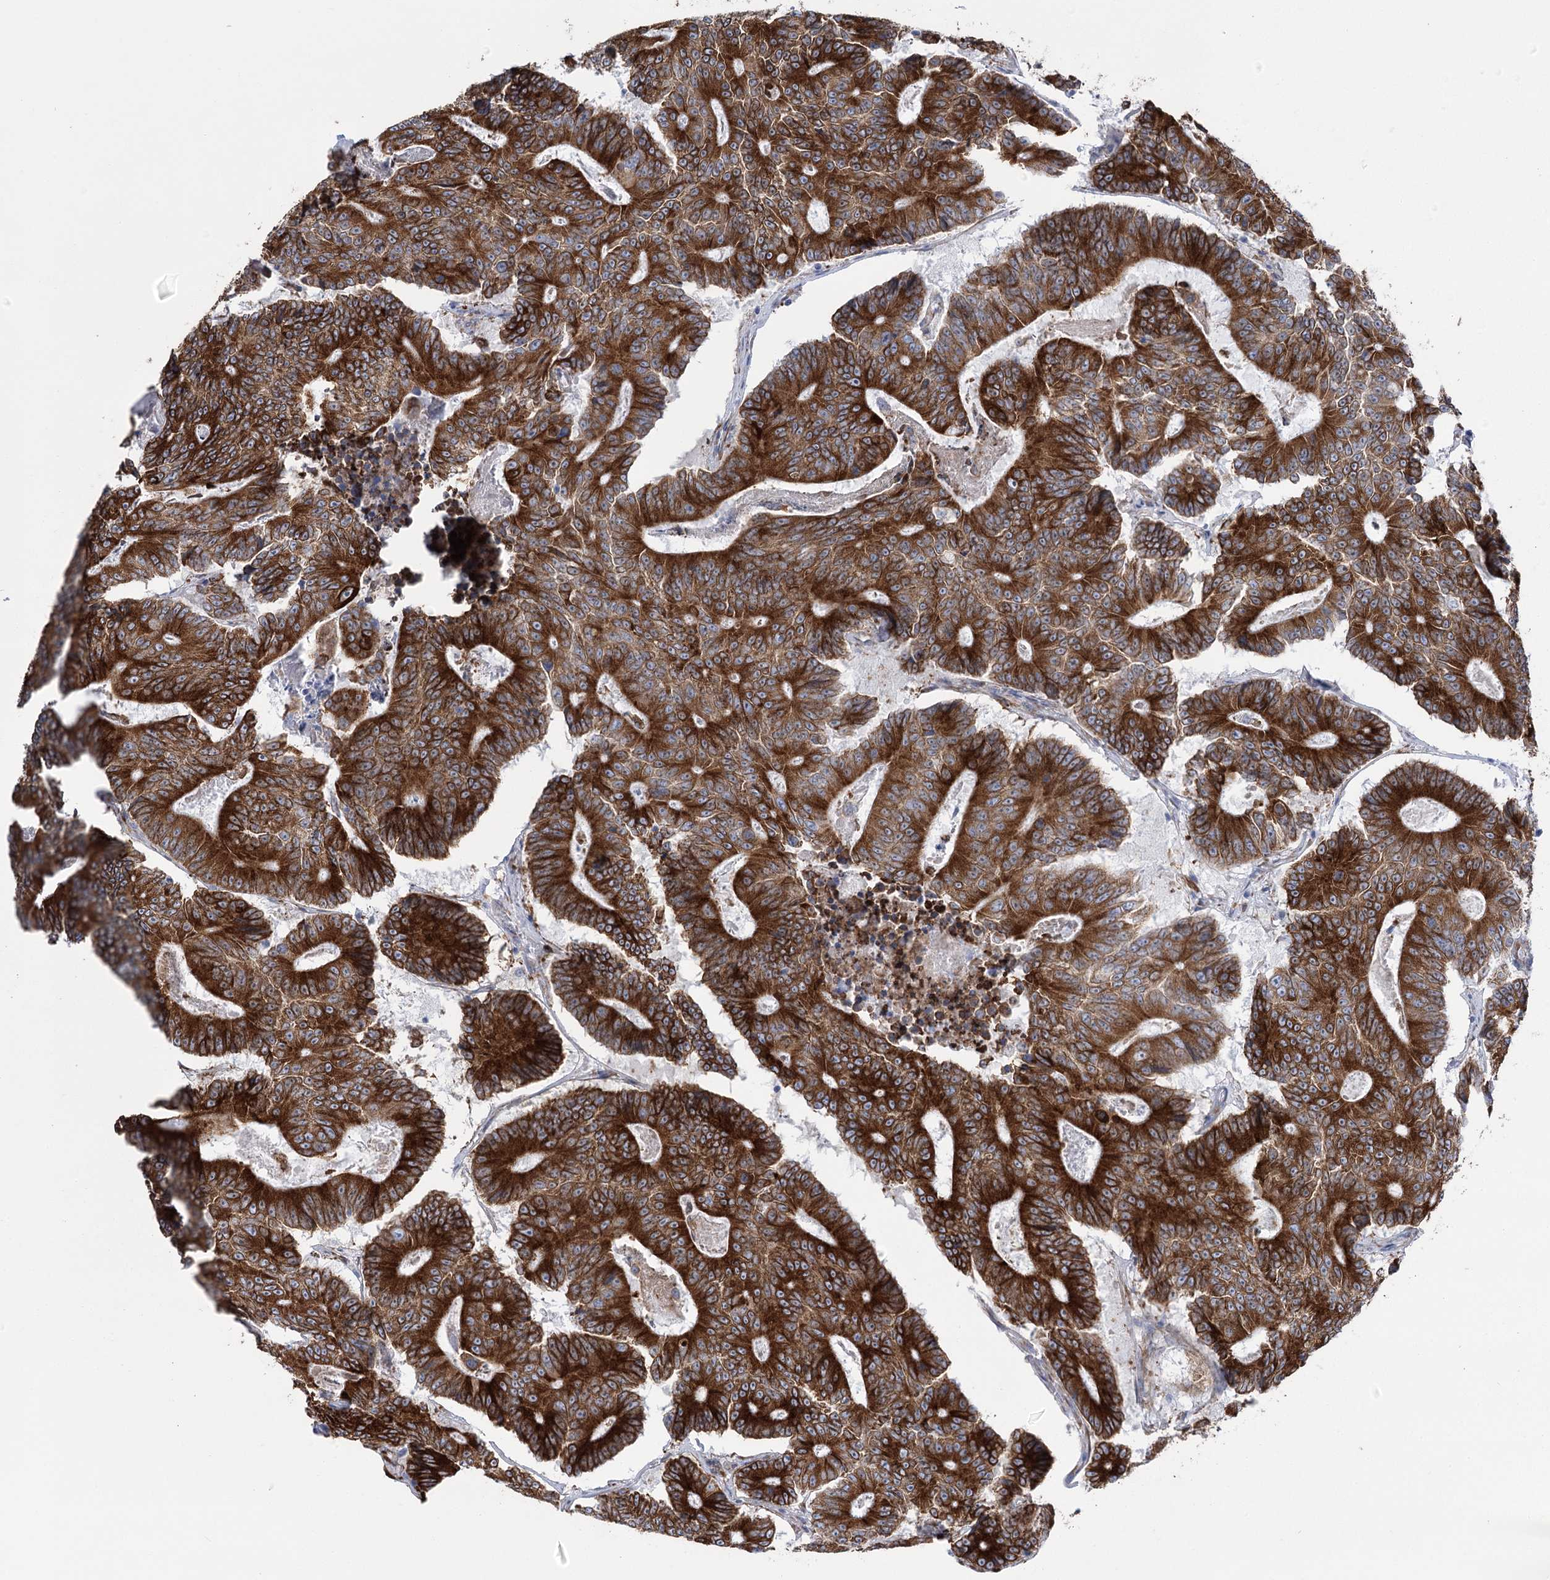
{"staining": {"intensity": "strong", "quantity": ">75%", "location": "cytoplasmic/membranous"}, "tissue": "colorectal cancer", "cell_type": "Tumor cells", "image_type": "cancer", "snomed": [{"axis": "morphology", "description": "Adenocarcinoma, NOS"}, {"axis": "topography", "description": "Colon"}], "caption": "Protein staining of colorectal cancer tissue displays strong cytoplasmic/membranous positivity in about >75% of tumor cells.", "gene": "YTHDC2", "patient": {"sex": "male", "age": 83}}